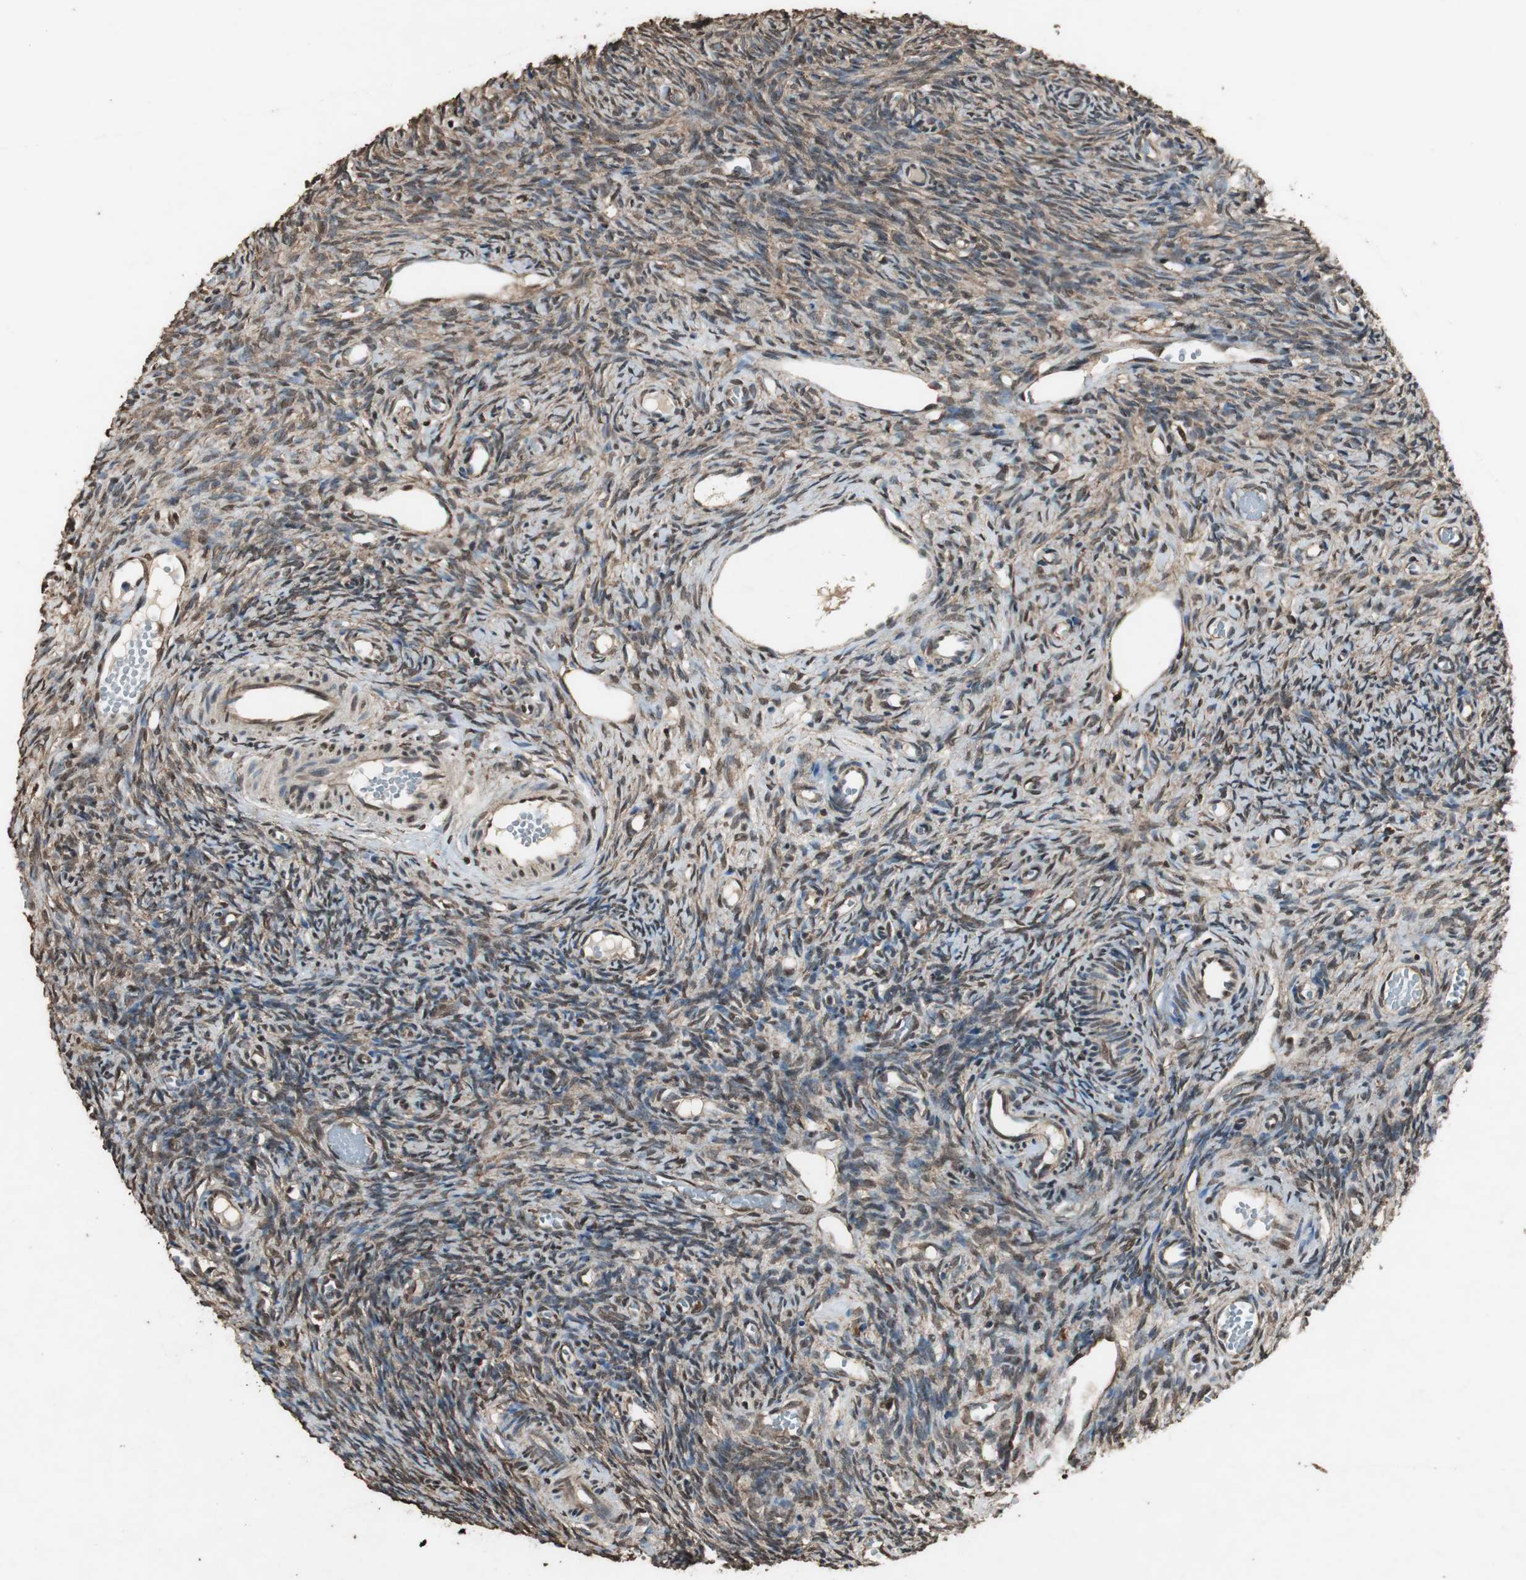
{"staining": {"intensity": "strong", "quantity": ">75%", "location": "cytoplasmic/membranous,nuclear"}, "tissue": "ovary", "cell_type": "Follicle cells", "image_type": "normal", "snomed": [{"axis": "morphology", "description": "Normal tissue, NOS"}, {"axis": "topography", "description": "Ovary"}], "caption": "Protein positivity by immunohistochemistry (IHC) shows strong cytoplasmic/membranous,nuclear expression in about >75% of follicle cells in normal ovary.", "gene": "PPP1R13B", "patient": {"sex": "female", "age": 35}}